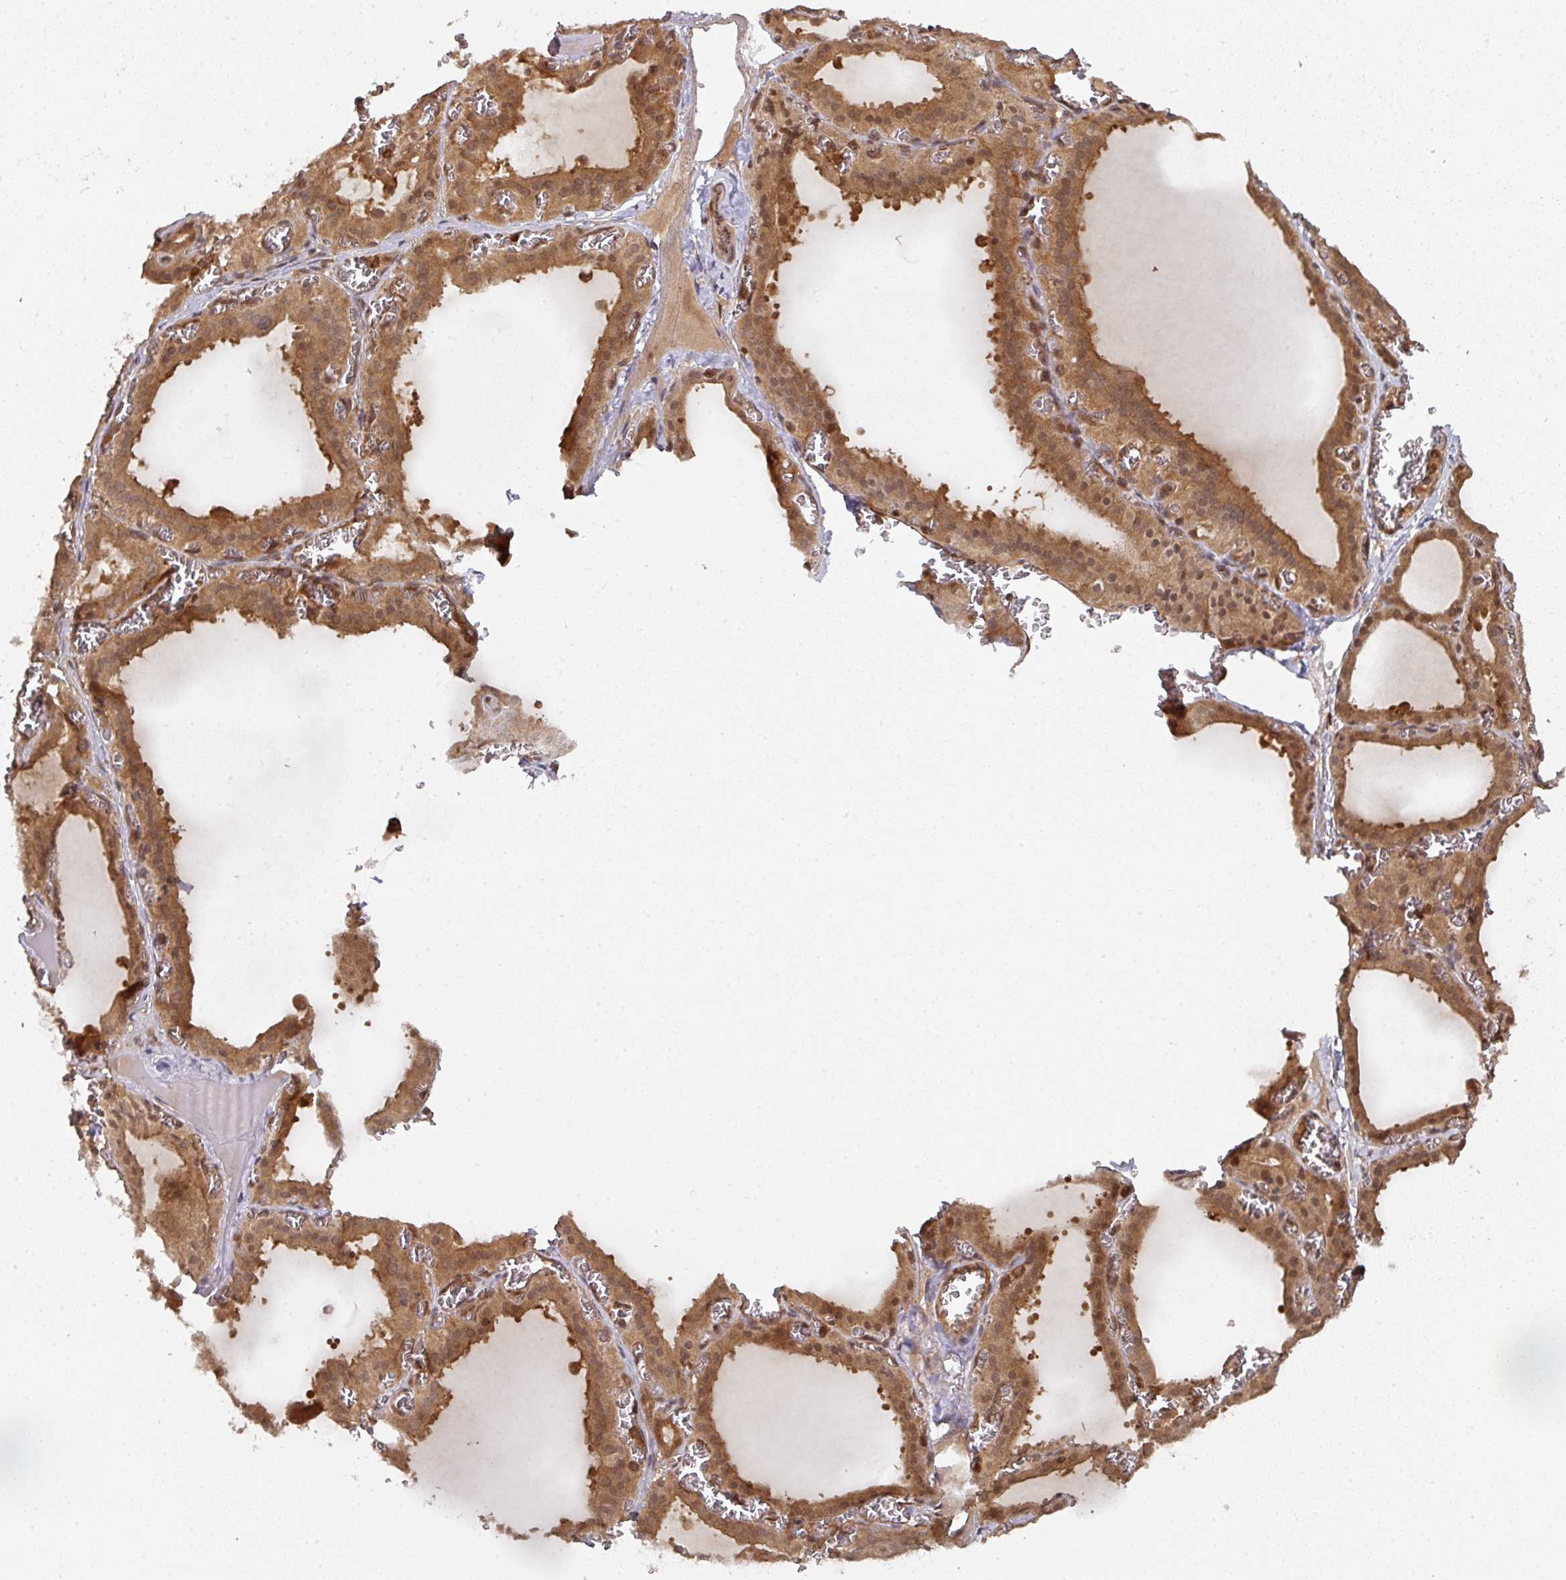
{"staining": {"intensity": "strong", "quantity": ">75%", "location": "cytoplasmic/membranous"}, "tissue": "thyroid gland", "cell_type": "Glandular cells", "image_type": "normal", "snomed": [{"axis": "morphology", "description": "Normal tissue, NOS"}, {"axis": "topography", "description": "Thyroid gland"}], "caption": "Glandular cells exhibit high levels of strong cytoplasmic/membranous staining in about >75% of cells in benign human thyroid gland.", "gene": "EIF4EBP2", "patient": {"sex": "female", "age": 30}}